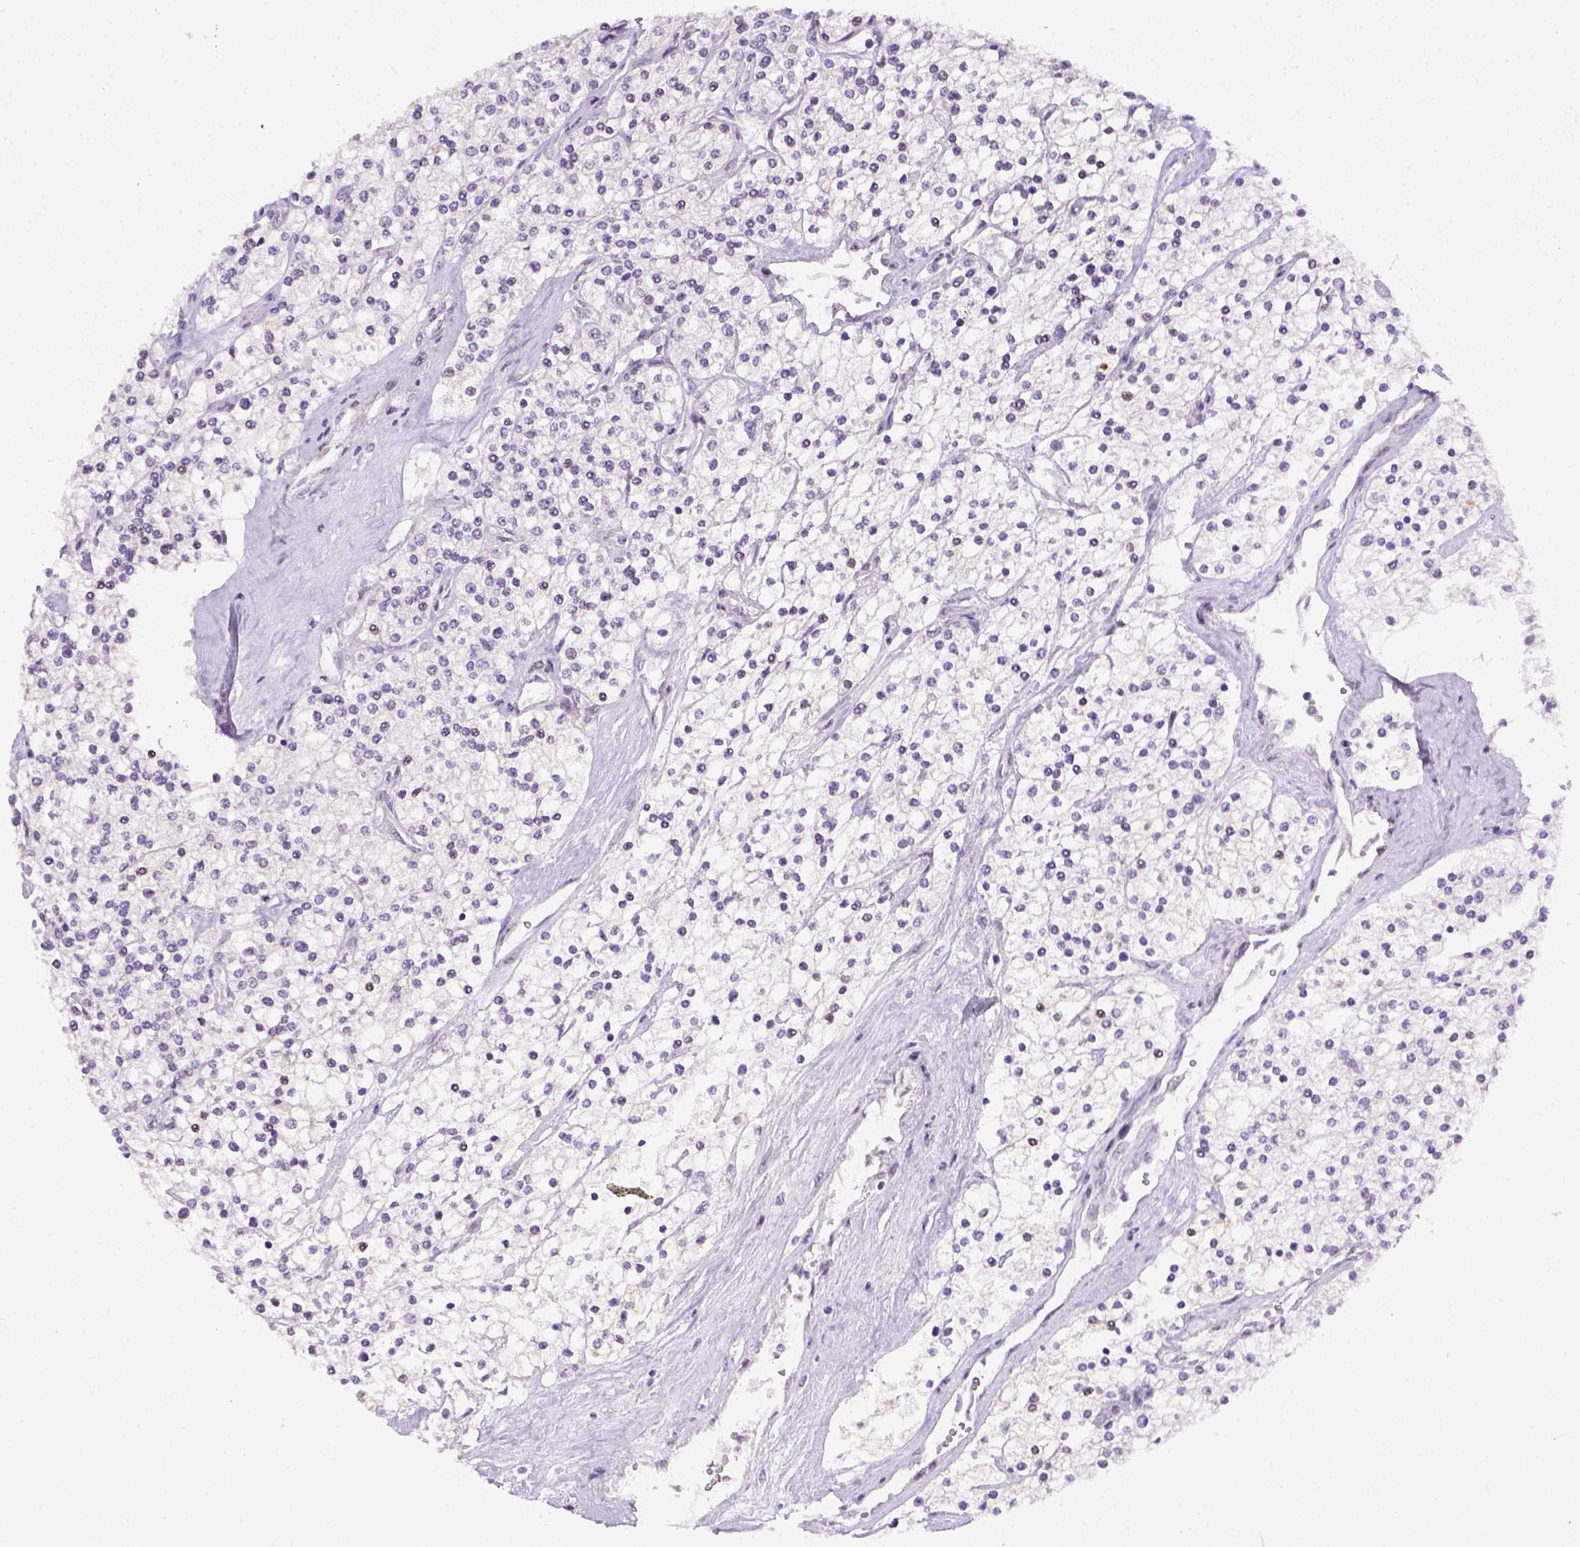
{"staining": {"intensity": "negative", "quantity": "none", "location": "none"}, "tissue": "renal cancer", "cell_type": "Tumor cells", "image_type": "cancer", "snomed": [{"axis": "morphology", "description": "Adenocarcinoma, NOS"}, {"axis": "topography", "description": "Kidney"}], "caption": "IHC histopathology image of neoplastic tissue: renal adenocarcinoma stained with DAB (3,3'-diaminobenzidine) displays no significant protein positivity in tumor cells. (Immunohistochemistry (ihc), brightfield microscopy, high magnification).", "gene": "FAM184B", "patient": {"sex": "male", "age": 80}}